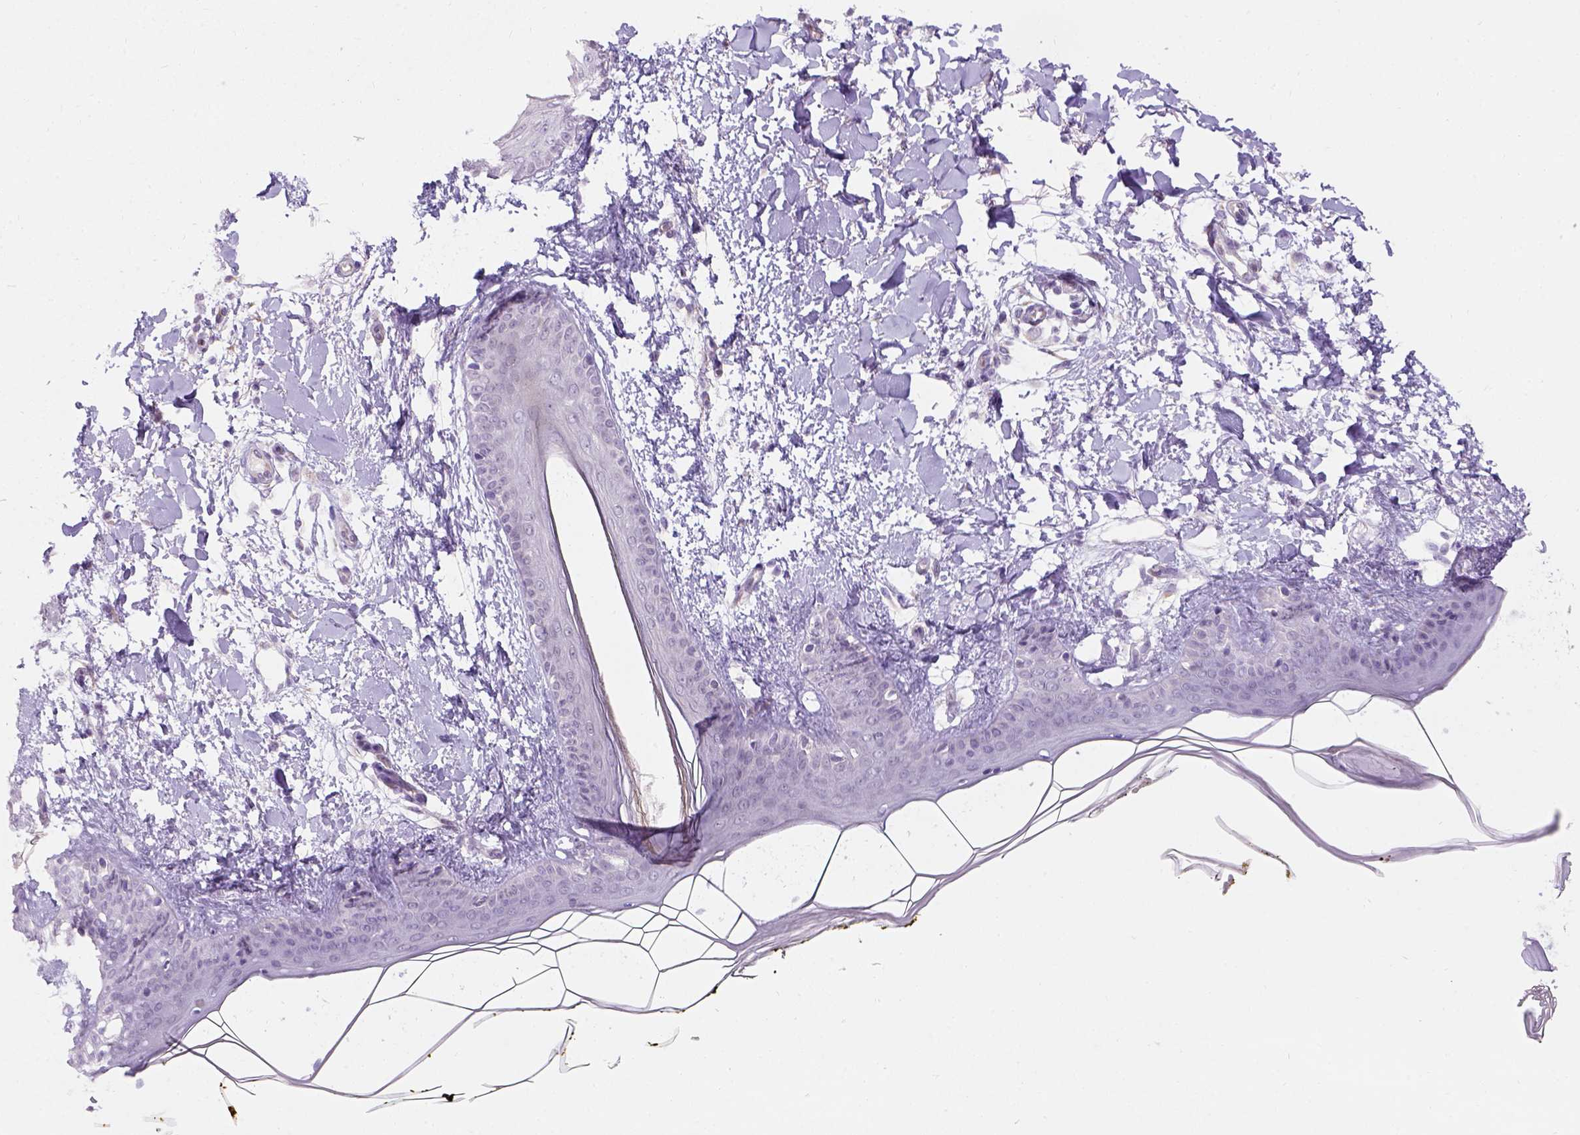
{"staining": {"intensity": "negative", "quantity": "none", "location": "none"}, "tissue": "skin", "cell_type": "Fibroblasts", "image_type": "normal", "snomed": [{"axis": "morphology", "description": "Normal tissue, NOS"}, {"axis": "topography", "description": "Skin"}], "caption": "Fibroblasts show no significant protein positivity in unremarkable skin. (DAB (3,3'-diaminobenzidine) IHC, high magnification).", "gene": "C20orf144", "patient": {"sex": "female", "age": 34}}